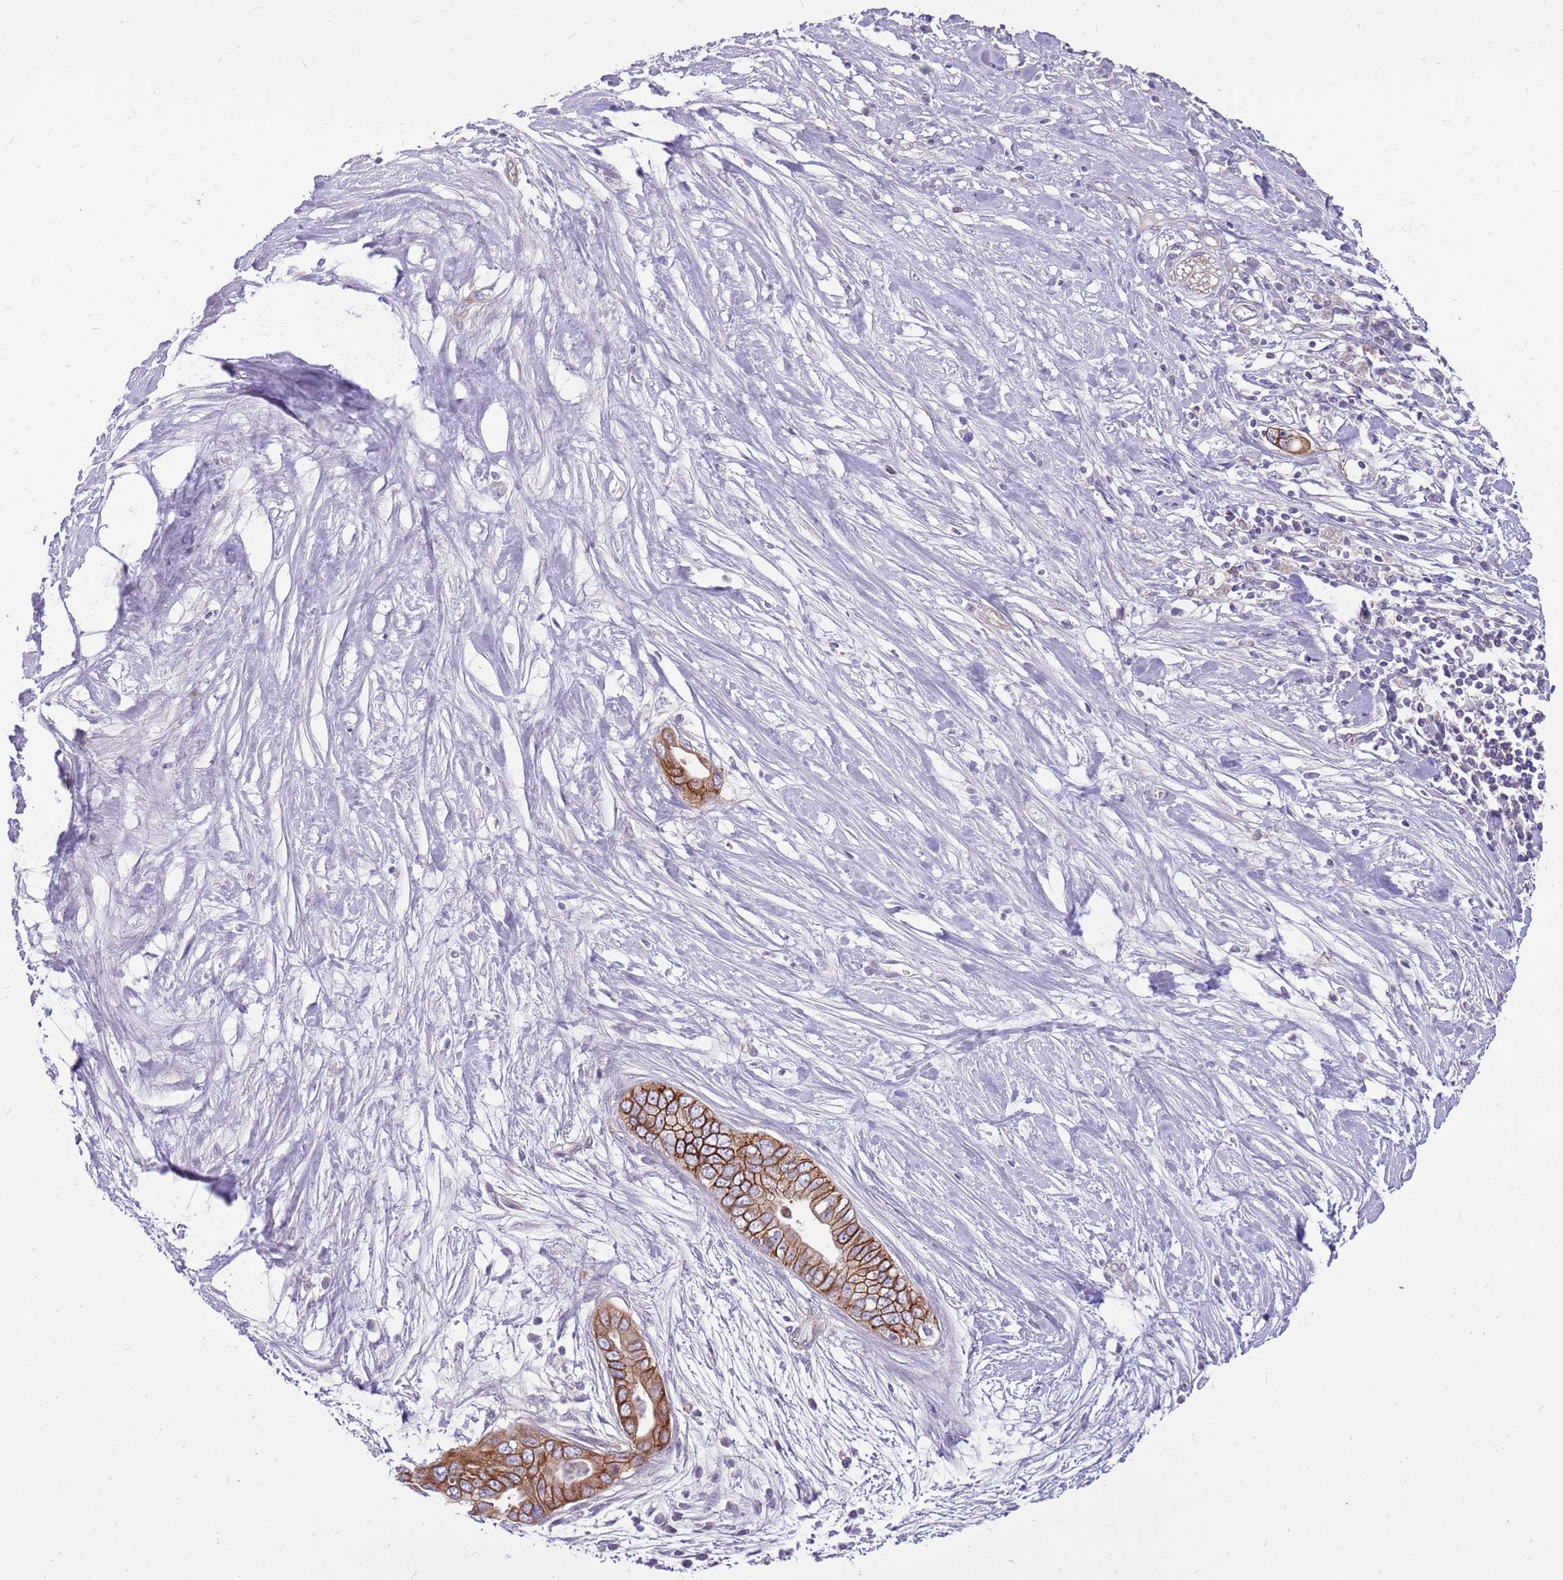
{"staining": {"intensity": "moderate", "quantity": ">75%", "location": "cytoplasmic/membranous"}, "tissue": "pancreatic cancer", "cell_type": "Tumor cells", "image_type": "cancer", "snomed": [{"axis": "morphology", "description": "Adenocarcinoma, NOS"}, {"axis": "topography", "description": "Pancreas"}], "caption": "Protein staining shows moderate cytoplasmic/membranous positivity in approximately >75% of tumor cells in pancreatic cancer (adenocarcinoma).", "gene": "WDR90", "patient": {"sex": "male", "age": 75}}